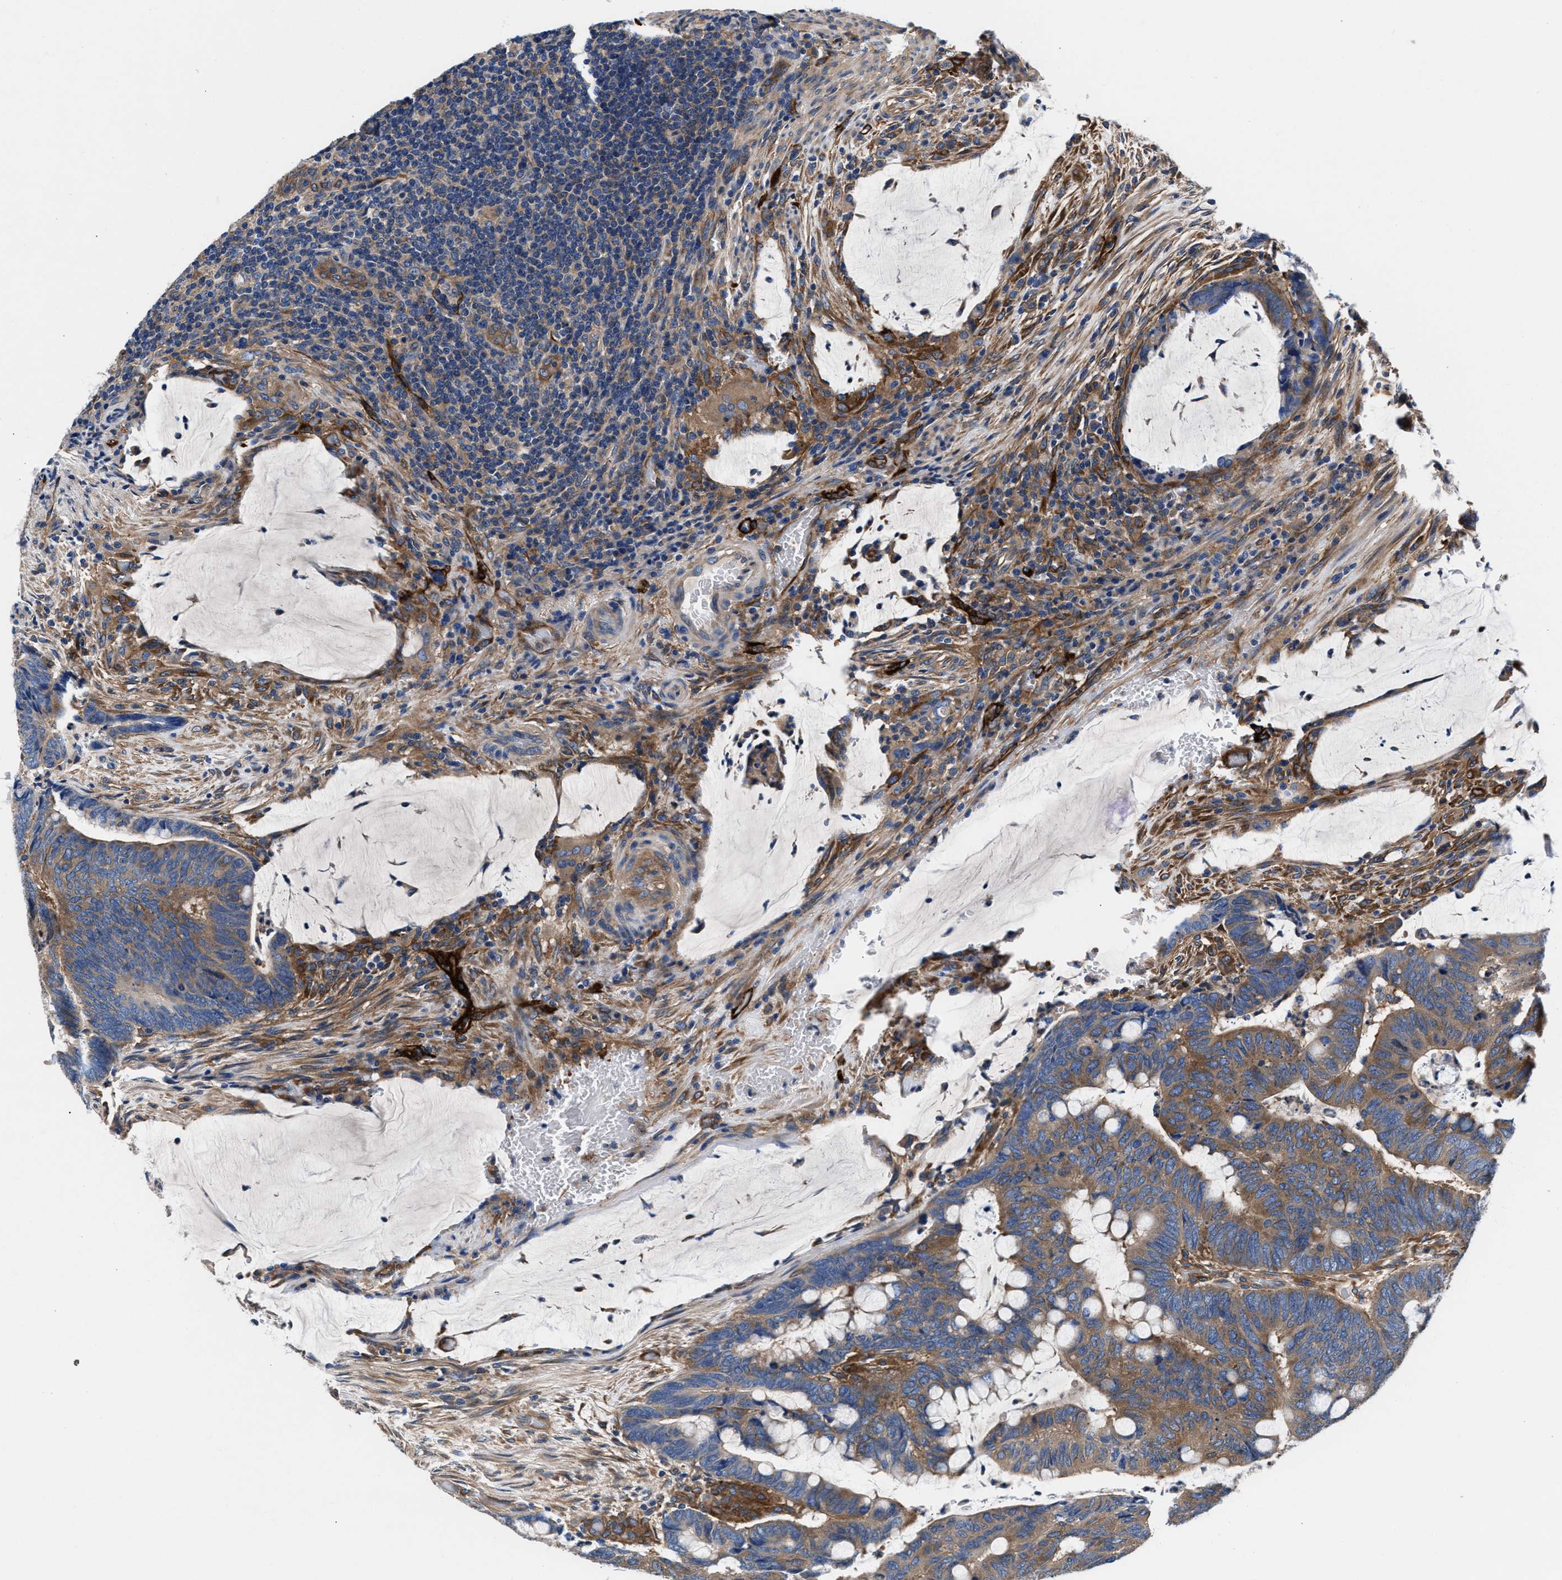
{"staining": {"intensity": "moderate", "quantity": ">75%", "location": "cytoplasmic/membranous"}, "tissue": "colorectal cancer", "cell_type": "Tumor cells", "image_type": "cancer", "snomed": [{"axis": "morphology", "description": "Normal tissue, NOS"}, {"axis": "morphology", "description": "Adenocarcinoma, NOS"}, {"axis": "topography", "description": "Rectum"}, {"axis": "topography", "description": "Peripheral nerve tissue"}], "caption": "Human colorectal cancer (adenocarcinoma) stained with a protein marker demonstrates moderate staining in tumor cells.", "gene": "SH3GL1", "patient": {"sex": "male", "age": 92}}